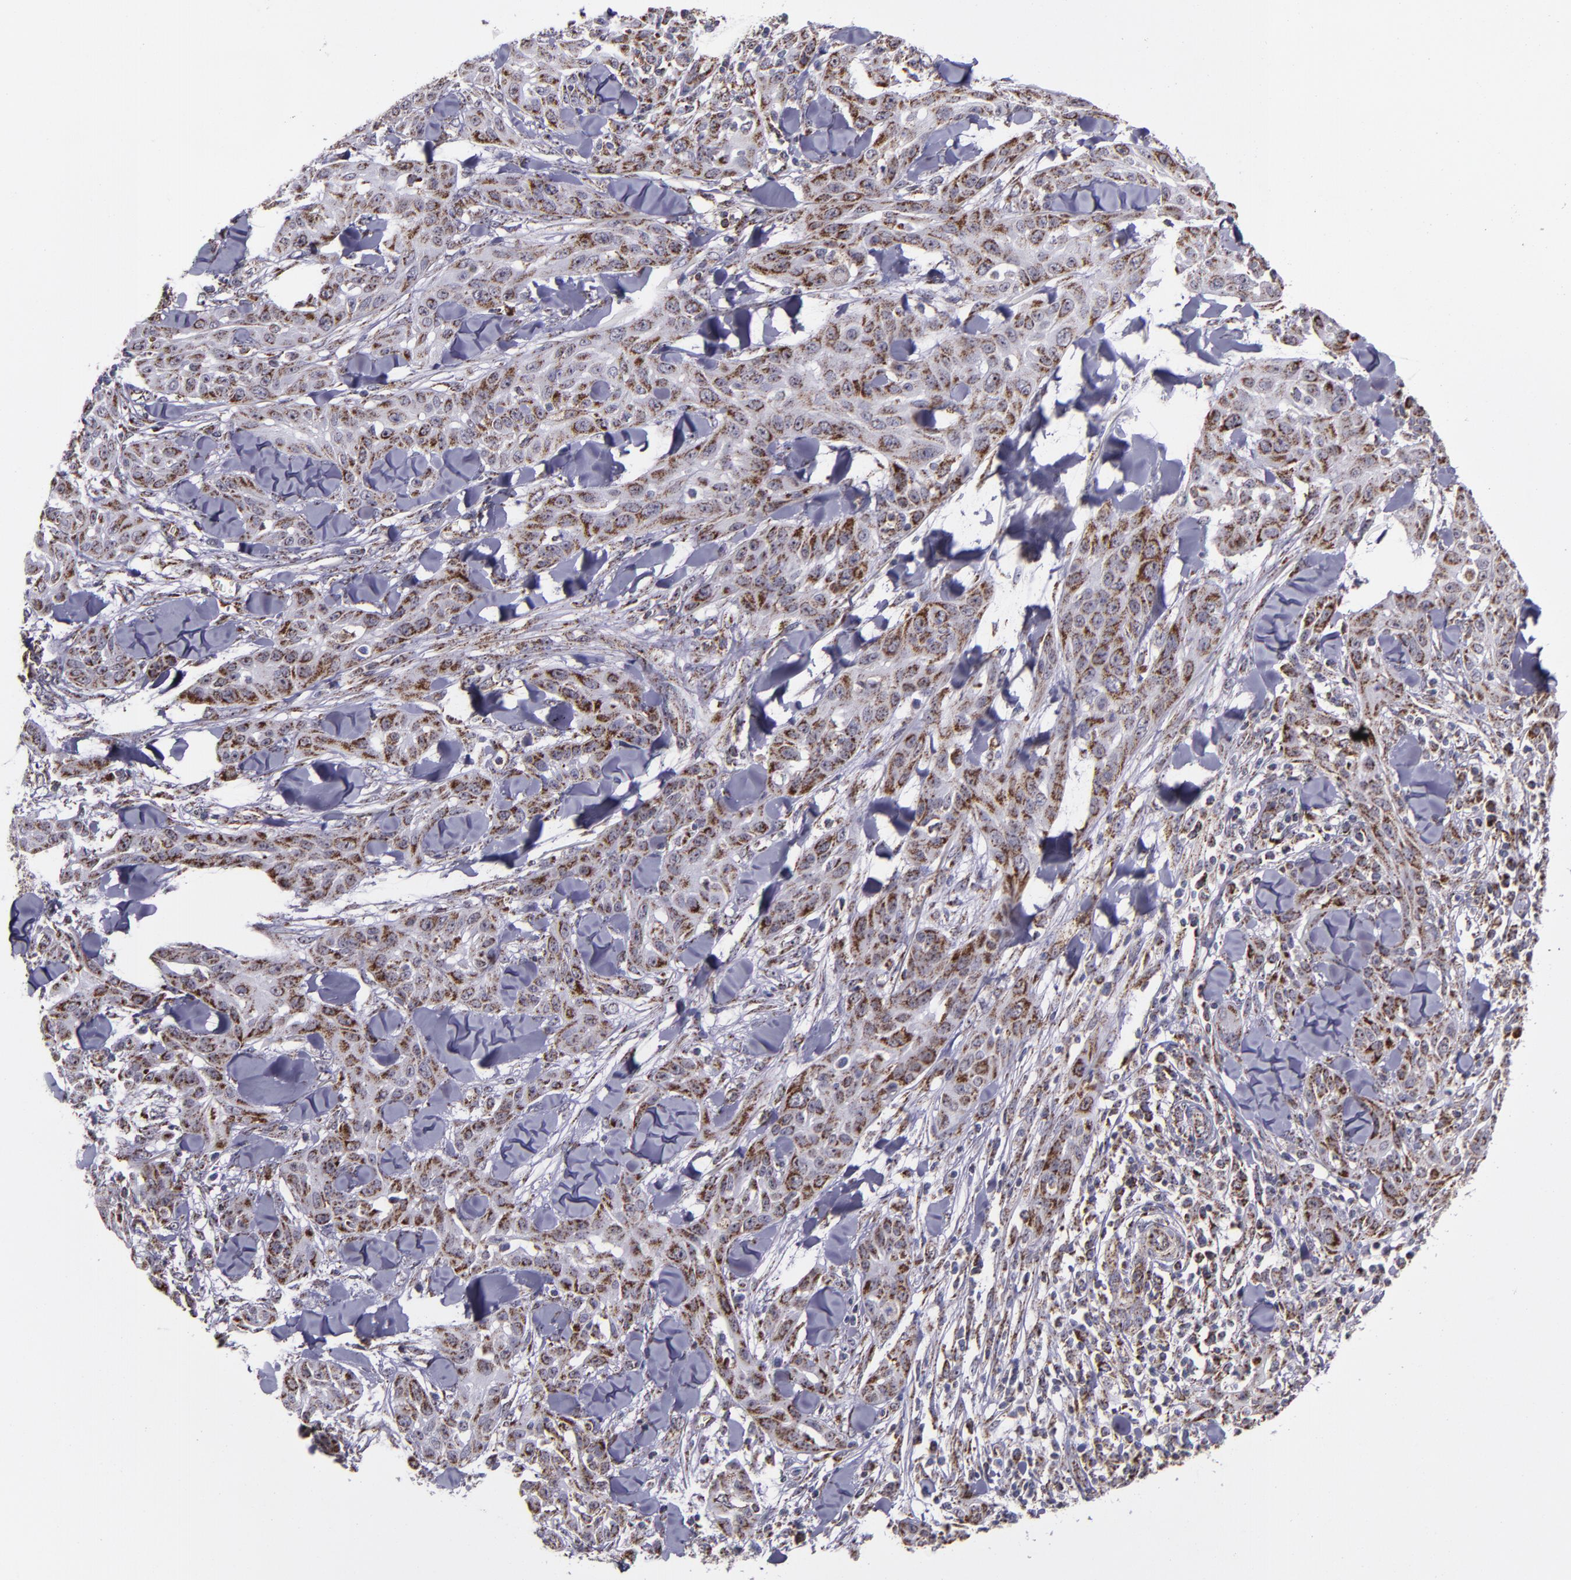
{"staining": {"intensity": "moderate", "quantity": ">75%", "location": "cytoplasmic/membranous"}, "tissue": "skin cancer", "cell_type": "Tumor cells", "image_type": "cancer", "snomed": [{"axis": "morphology", "description": "Squamous cell carcinoma, NOS"}, {"axis": "topography", "description": "Skin"}], "caption": "Skin cancer stained with immunohistochemistry shows moderate cytoplasmic/membranous expression in about >75% of tumor cells.", "gene": "LONP1", "patient": {"sex": "male", "age": 24}}